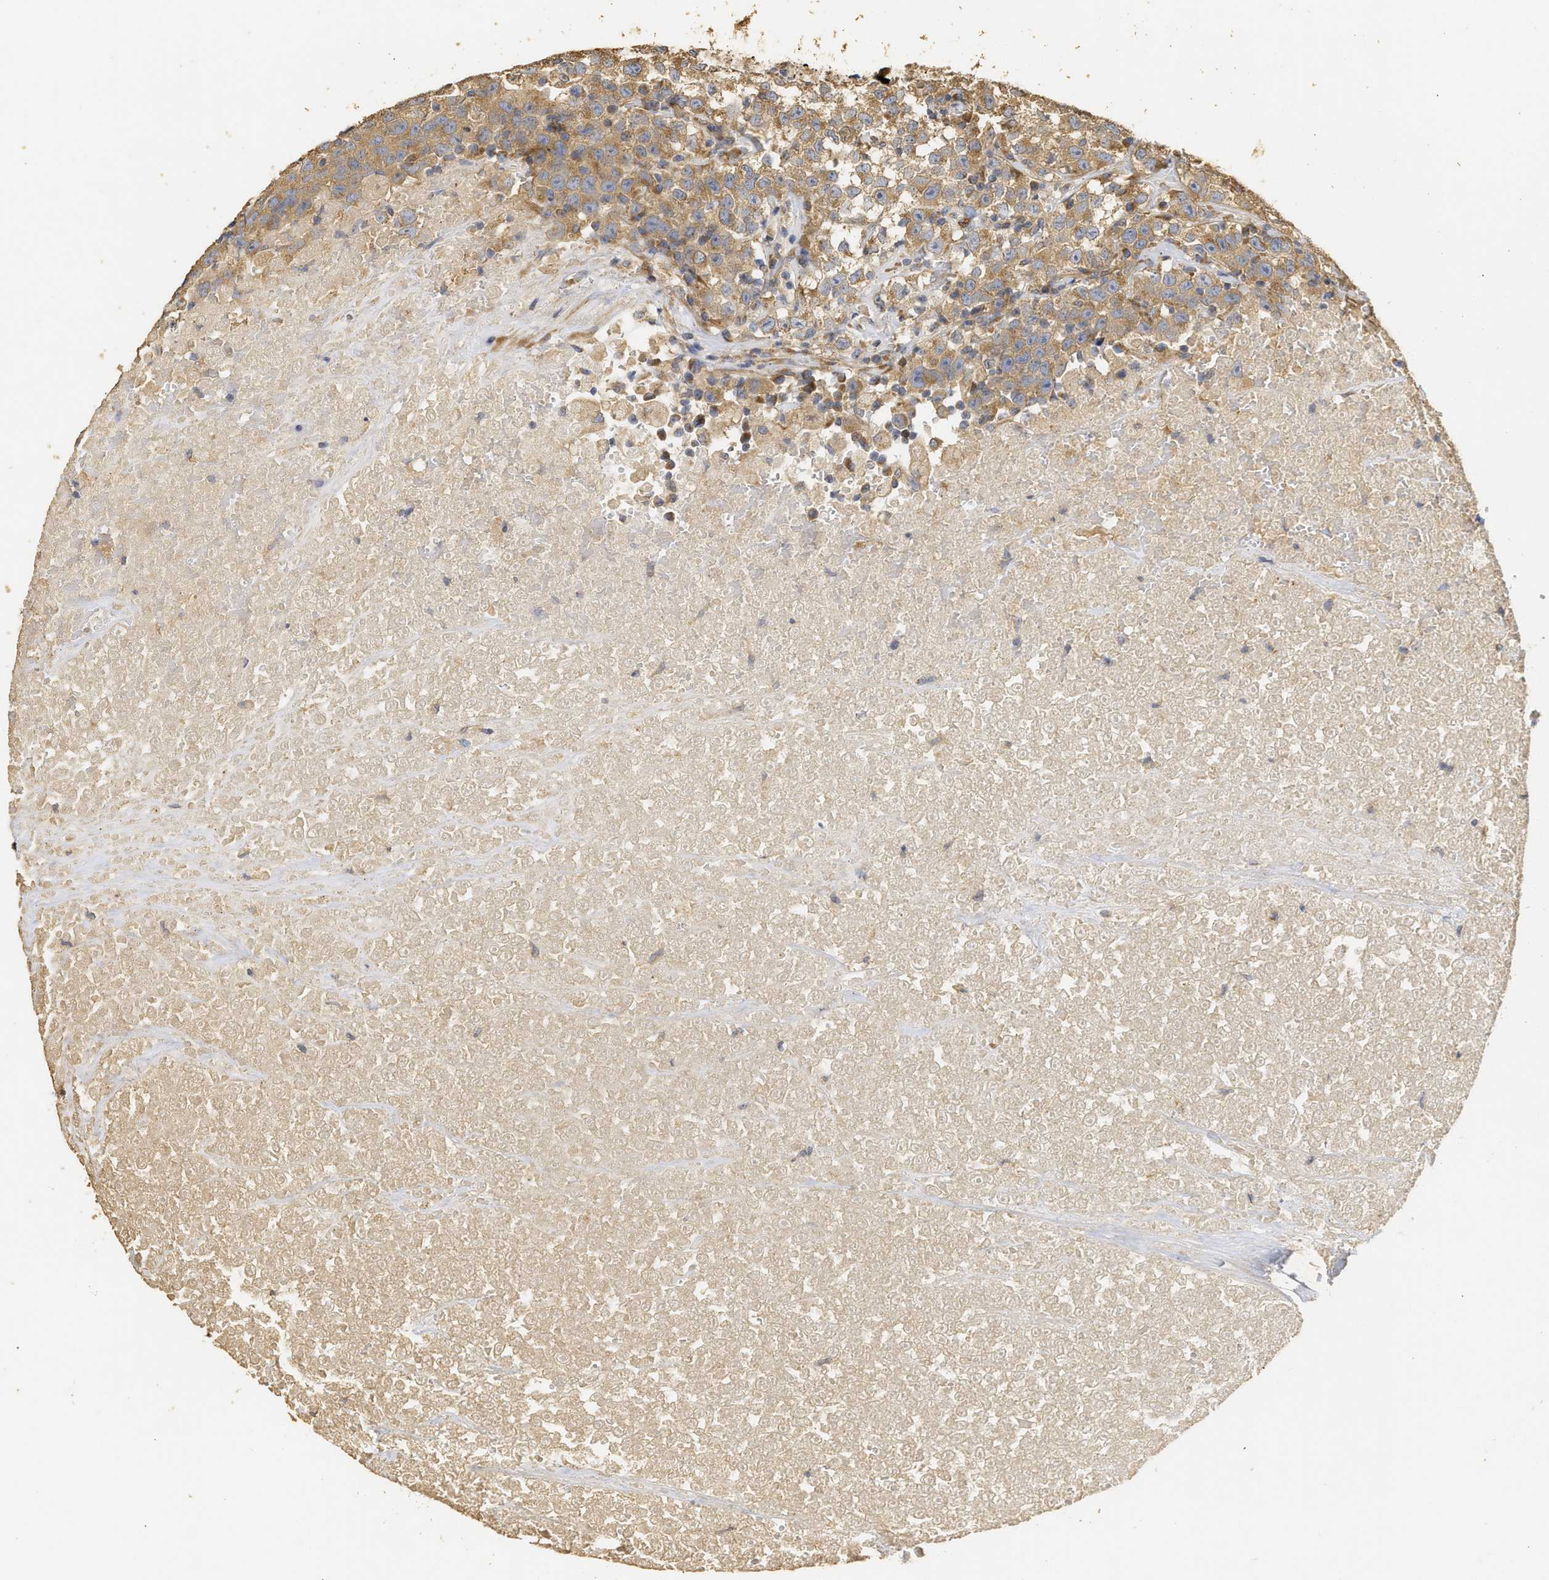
{"staining": {"intensity": "moderate", "quantity": ">75%", "location": "cytoplasmic/membranous"}, "tissue": "testis cancer", "cell_type": "Tumor cells", "image_type": "cancer", "snomed": [{"axis": "morphology", "description": "Seminoma, NOS"}, {"axis": "topography", "description": "Testis"}], "caption": "Protein expression analysis of human testis cancer (seminoma) reveals moderate cytoplasmic/membranous expression in about >75% of tumor cells.", "gene": "NAV1", "patient": {"sex": "male", "age": 22}}